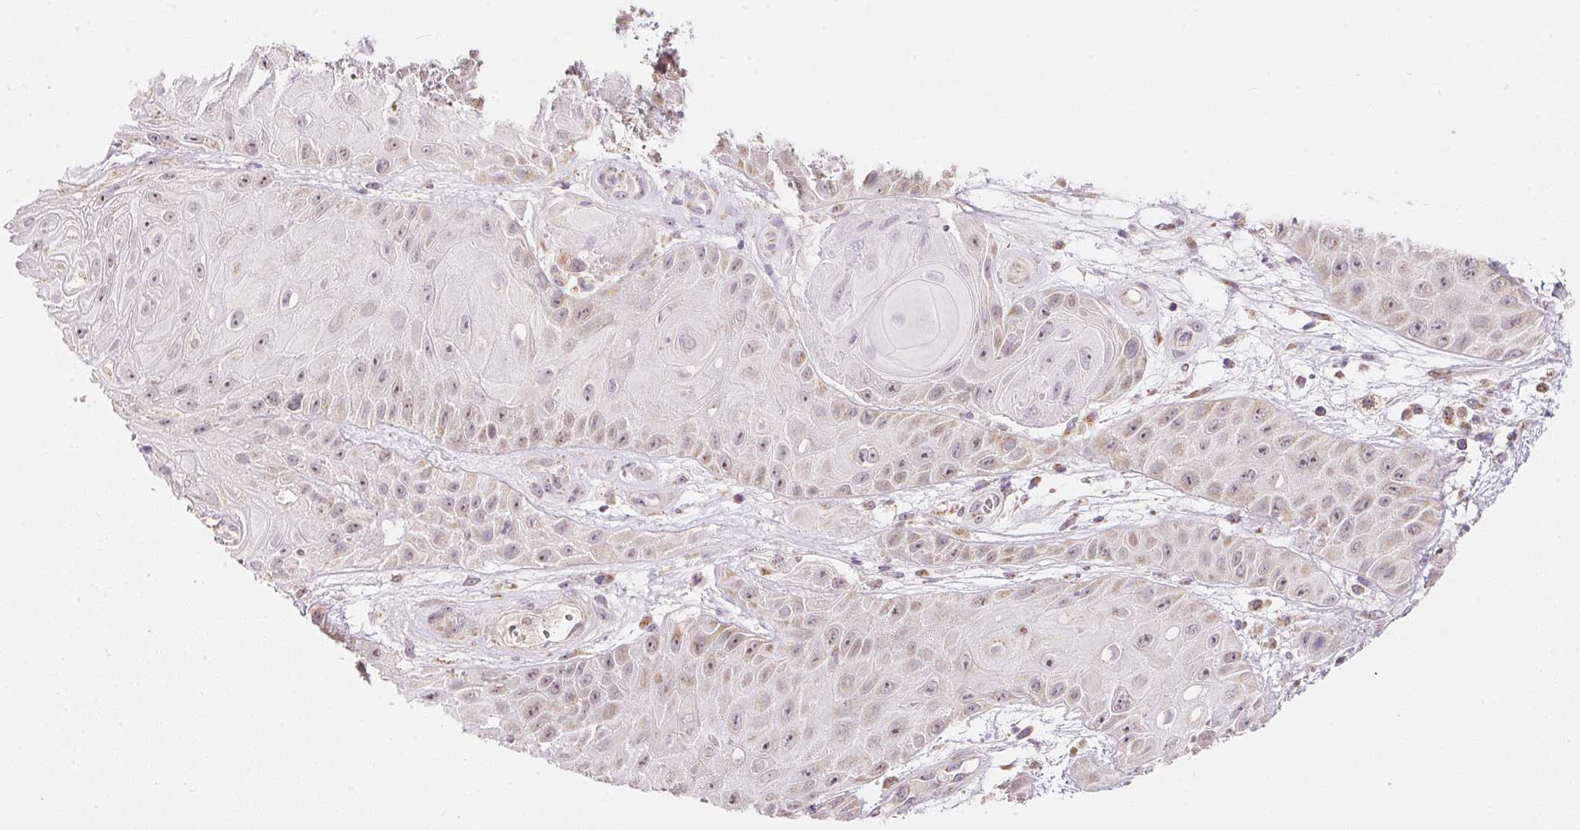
{"staining": {"intensity": "weak", "quantity": "25%-75%", "location": "cytoplasmic/membranous"}, "tissue": "skin cancer", "cell_type": "Tumor cells", "image_type": "cancer", "snomed": [{"axis": "morphology", "description": "Squamous cell carcinoma, NOS"}, {"axis": "topography", "description": "Skin"}], "caption": "An immunohistochemistry micrograph of neoplastic tissue is shown. Protein staining in brown shows weak cytoplasmic/membranous positivity in squamous cell carcinoma (skin) within tumor cells.", "gene": "COQ7", "patient": {"sex": "male", "age": 62}}